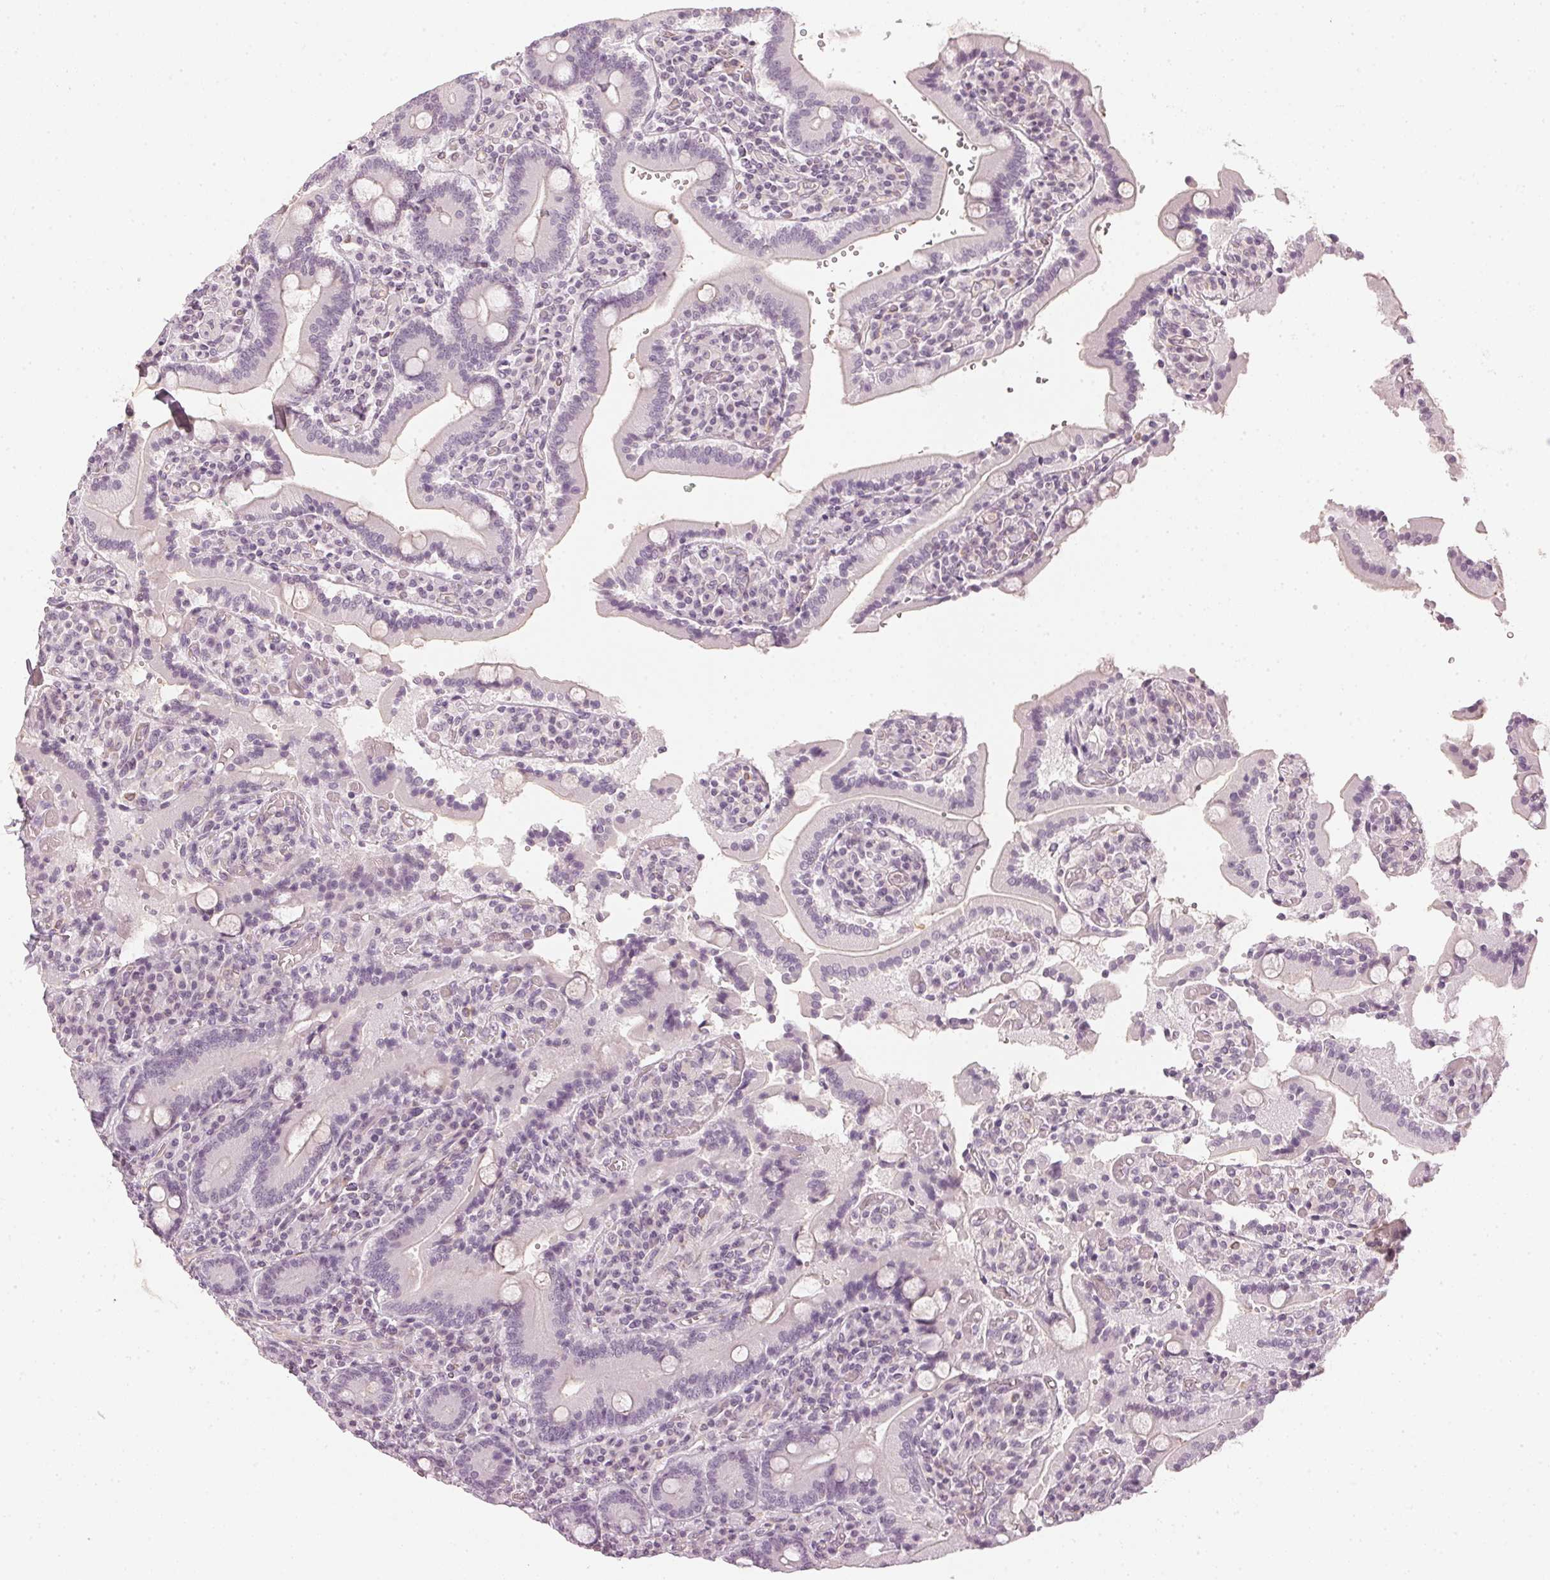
{"staining": {"intensity": "negative", "quantity": "none", "location": "none"}, "tissue": "duodenum", "cell_type": "Glandular cells", "image_type": "normal", "snomed": [{"axis": "morphology", "description": "Normal tissue, NOS"}, {"axis": "topography", "description": "Duodenum"}], "caption": "Immunohistochemistry image of normal duodenum: human duodenum stained with DAB (3,3'-diaminobenzidine) demonstrates no significant protein expression in glandular cells. The staining is performed using DAB brown chromogen with nuclei counter-stained in using hematoxylin.", "gene": "APLP1", "patient": {"sex": "female", "age": 62}}